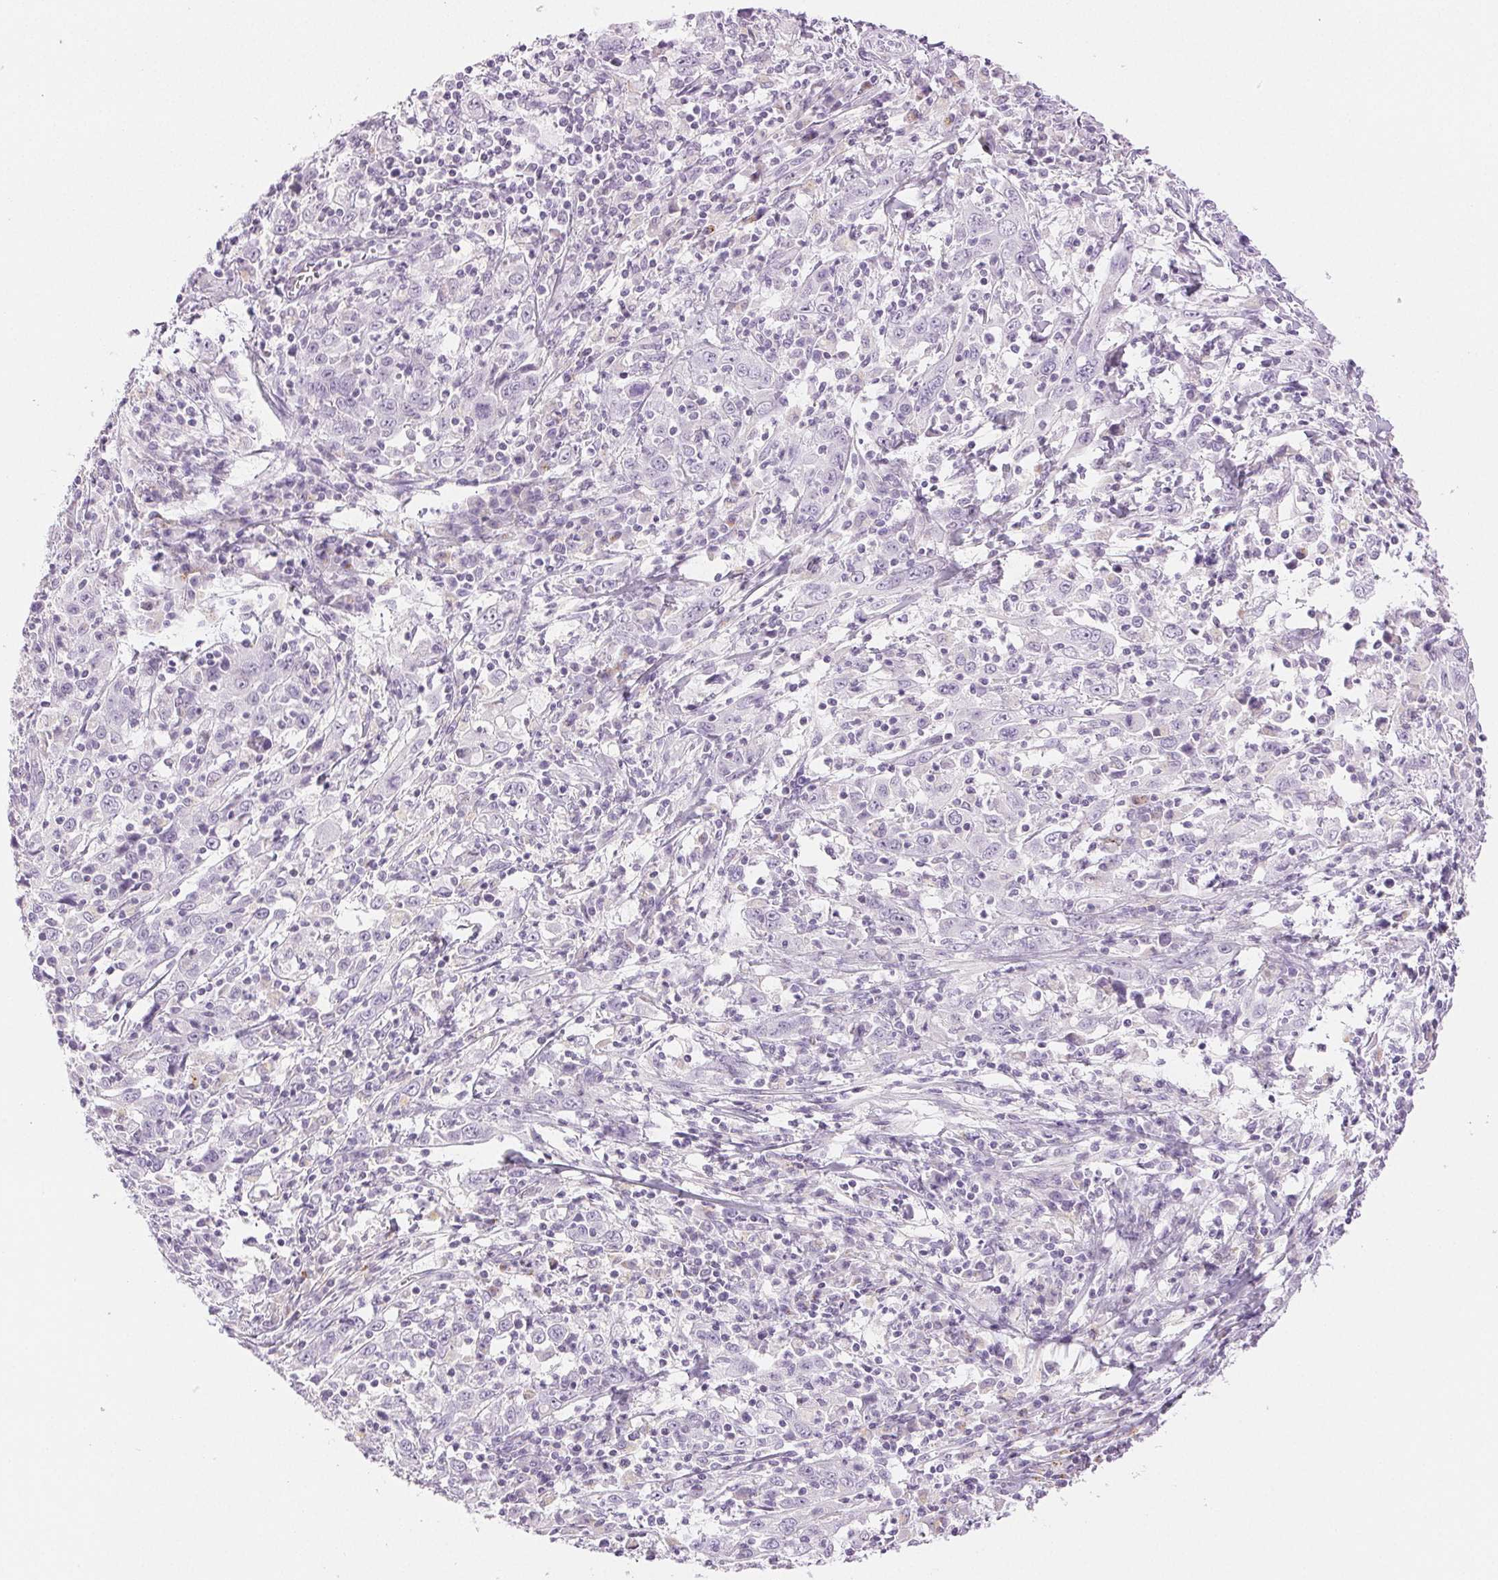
{"staining": {"intensity": "negative", "quantity": "none", "location": "none"}, "tissue": "cervical cancer", "cell_type": "Tumor cells", "image_type": "cancer", "snomed": [{"axis": "morphology", "description": "Squamous cell carcinoma, NOS"}, {"axis": "topography", "description": "Cervix"}], "caption": "The immunohistochemistry (IHC) photomicrograph has no significant staining in tumor cells of cervical cancer (squamous cell carcinoma) tissue.", "gene": "SLC5A2", "patient": {"sex": "female", "age": 46}}